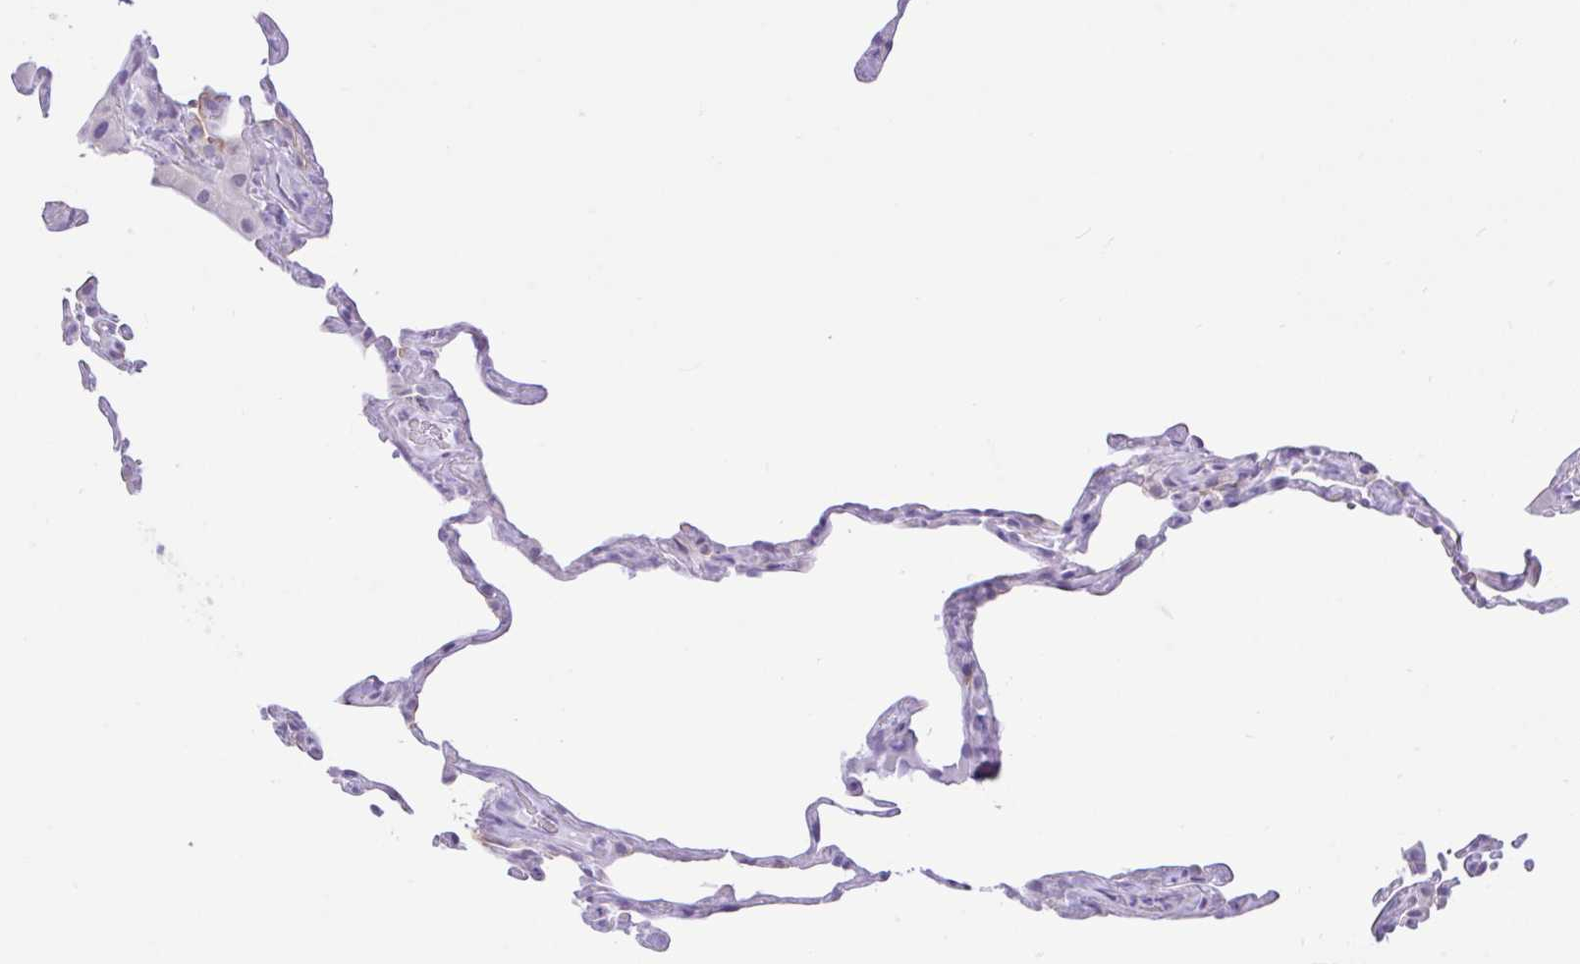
{"staining": {"intensity": "negative", "quantity": "none", "location": "none"}, "tissue": "lung", "cell_type": "Alveolar cells", "image_type": "normal", "snomed": [{"axis": "morphology", "description": "Normal tissue, NOS"}, {"axis": "topography", "description": "Lung"}], "caption": "Immunohistochemical staining of unremarkable human lung displays no significant staining in alveolar cells. (IHC, brightfield microscopy, high magnification).", "gene": "REEP1", "patient": {"sex": "female", "age": 57}}